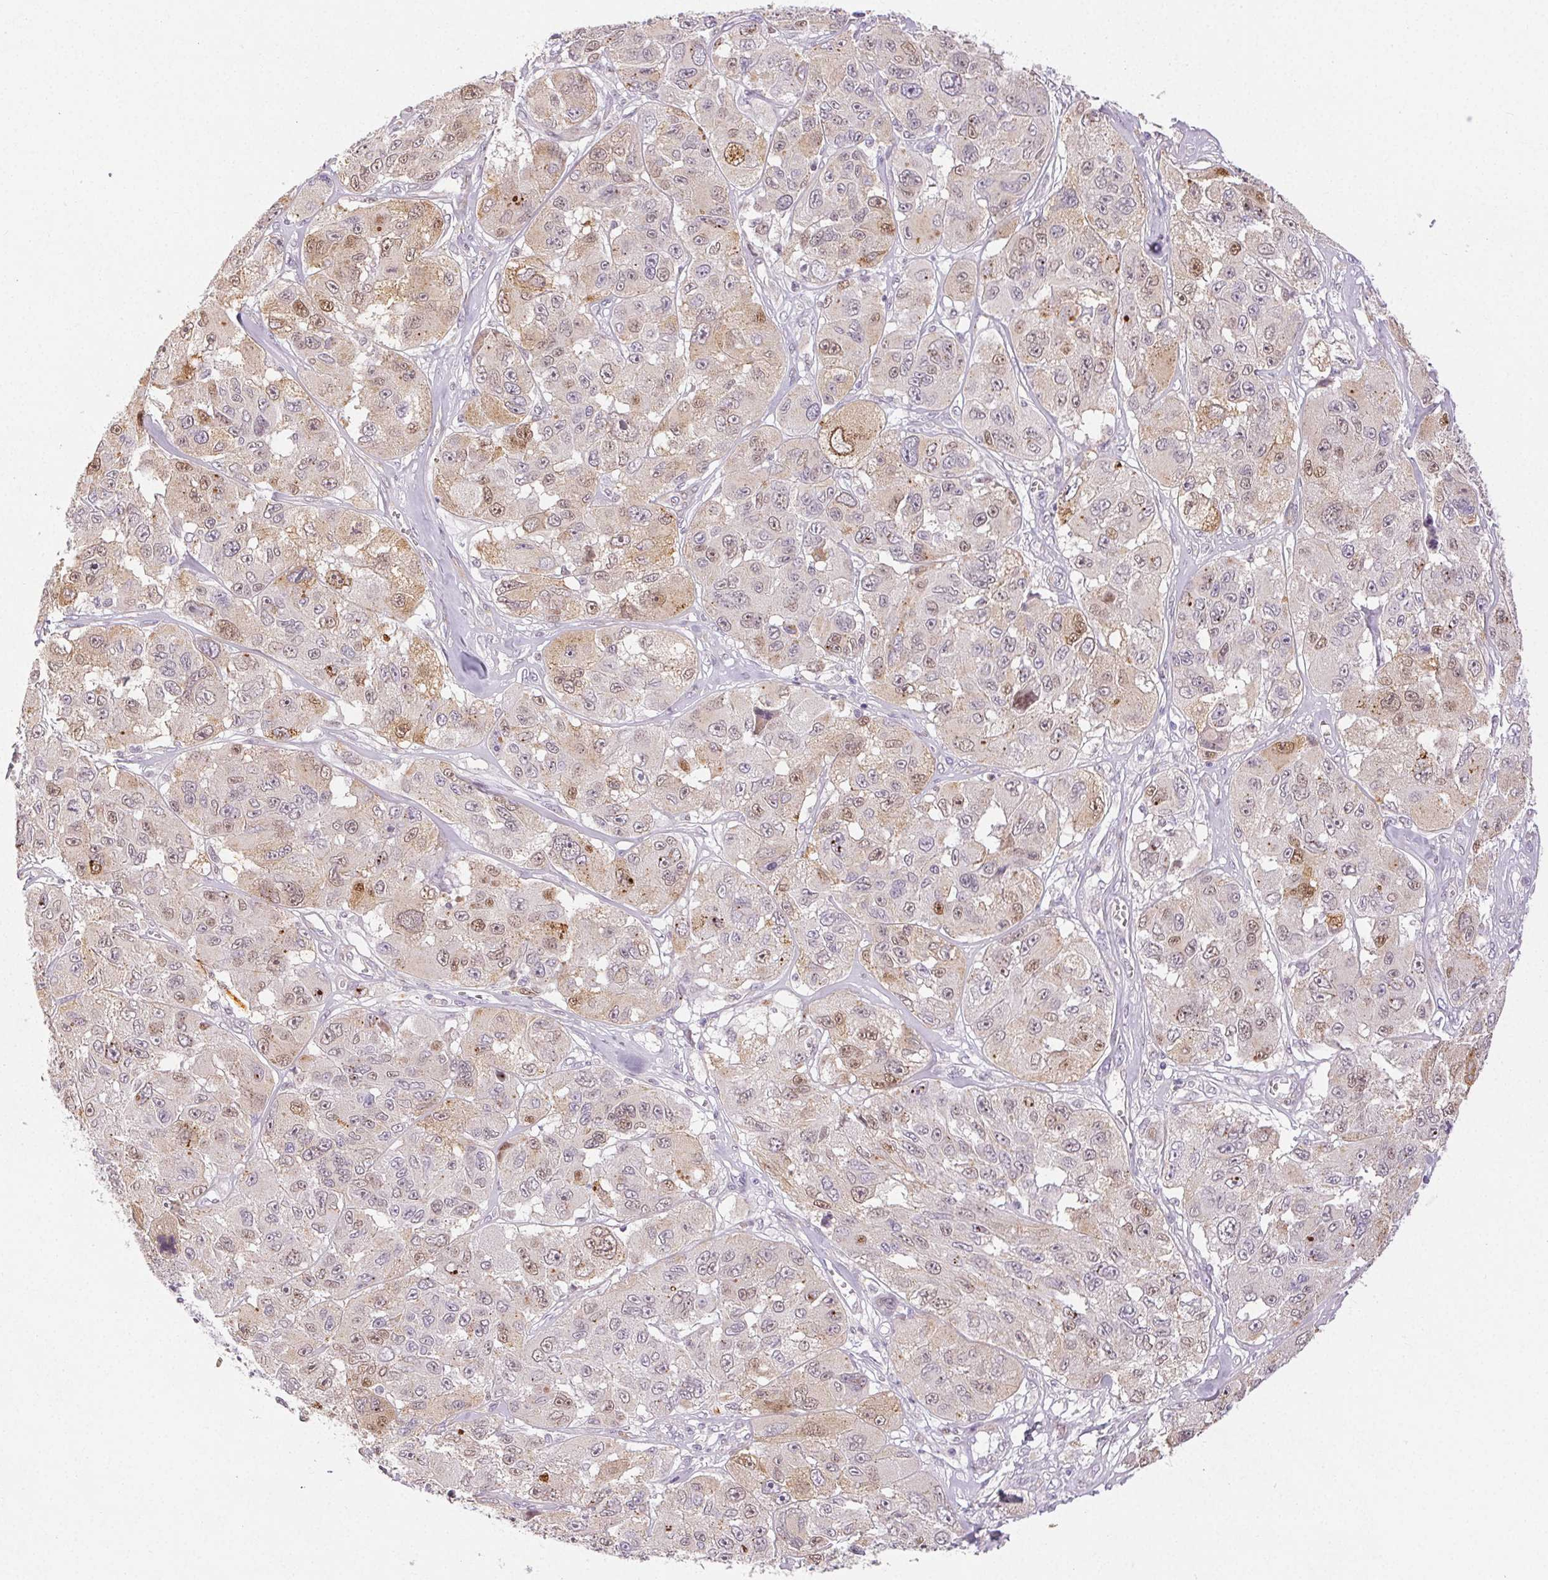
{"staining": {"intensity": "moderate", "quantity": "<25%", "location": "cytoplasmic/membranous,nuclear"}, "tissue": "melanoma", "cell_type": "Tumor cells", "image_type": "cancer", "snomed": [{"axis": "morphology", "description": "Malignant melanoma, NOS"}, {"axis": "topography", "description": "Skin"}], "caption": "Tumor cells show moderate cytoplasmic/membranous and nuclear staining in approximately <25% of cells in malignant melanoma.", "gene": "RPGRIP1", "patient": {"sex": "female", "age": 66}}